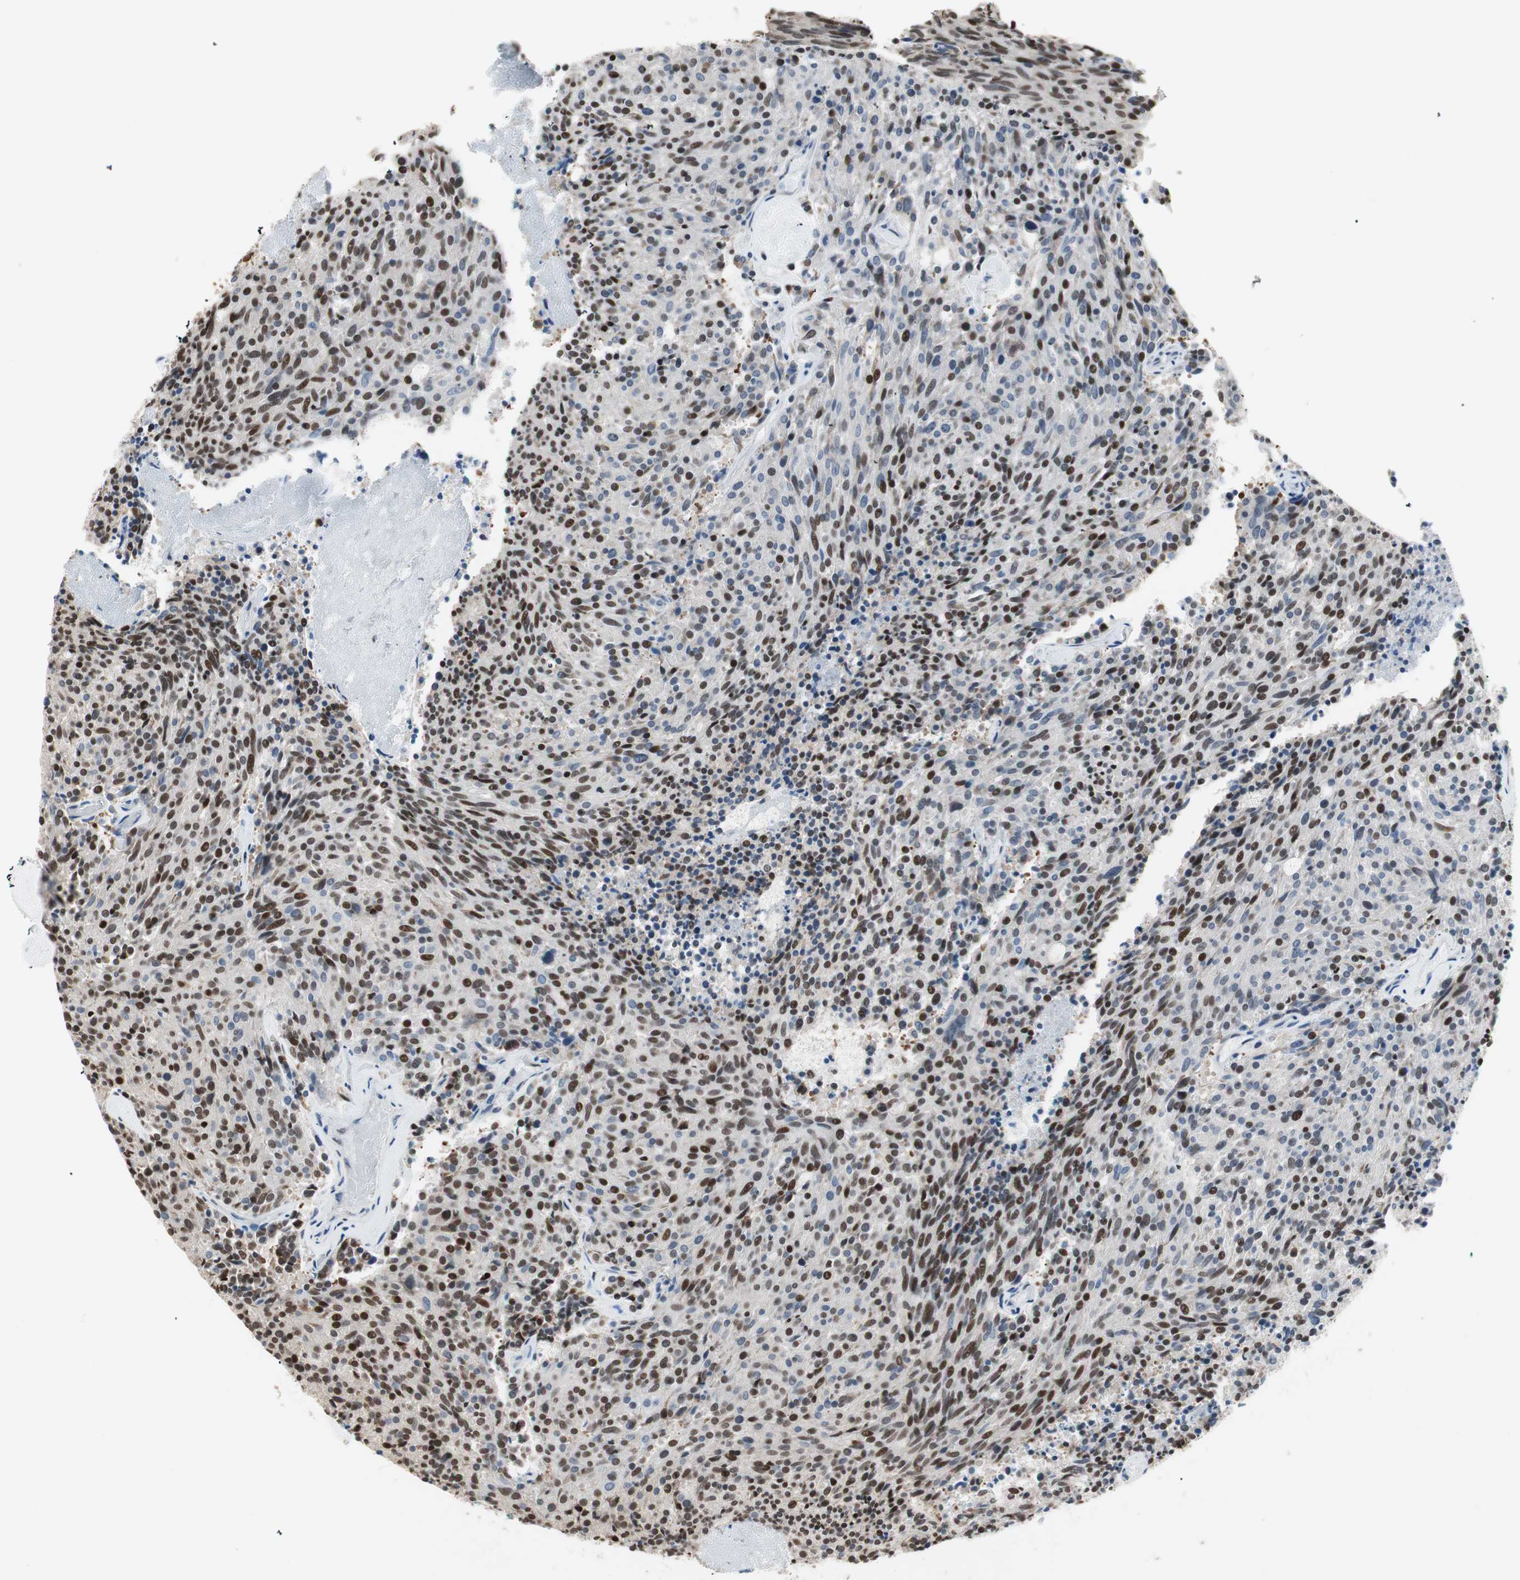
{"staining": {"intensity": "moderate", "quantity": "25%-75%", "location": "nuclear"}, "tissue": "carcinoid", "cell_type": "Tumor cells", "image_type": "cancer", "snomed": [{"axis": "morphology", "description": "Carcinoid, malignant, NOS"}, {"axis": "topography", "description": "Pancreas"}], "caption": "Tumor cells reveal moderate nuclear staining in about 25%-75% of cells in carcinoid (malignant).", "gene": "ZBTB17", "patient": {"sex": "female", "age": 54}}